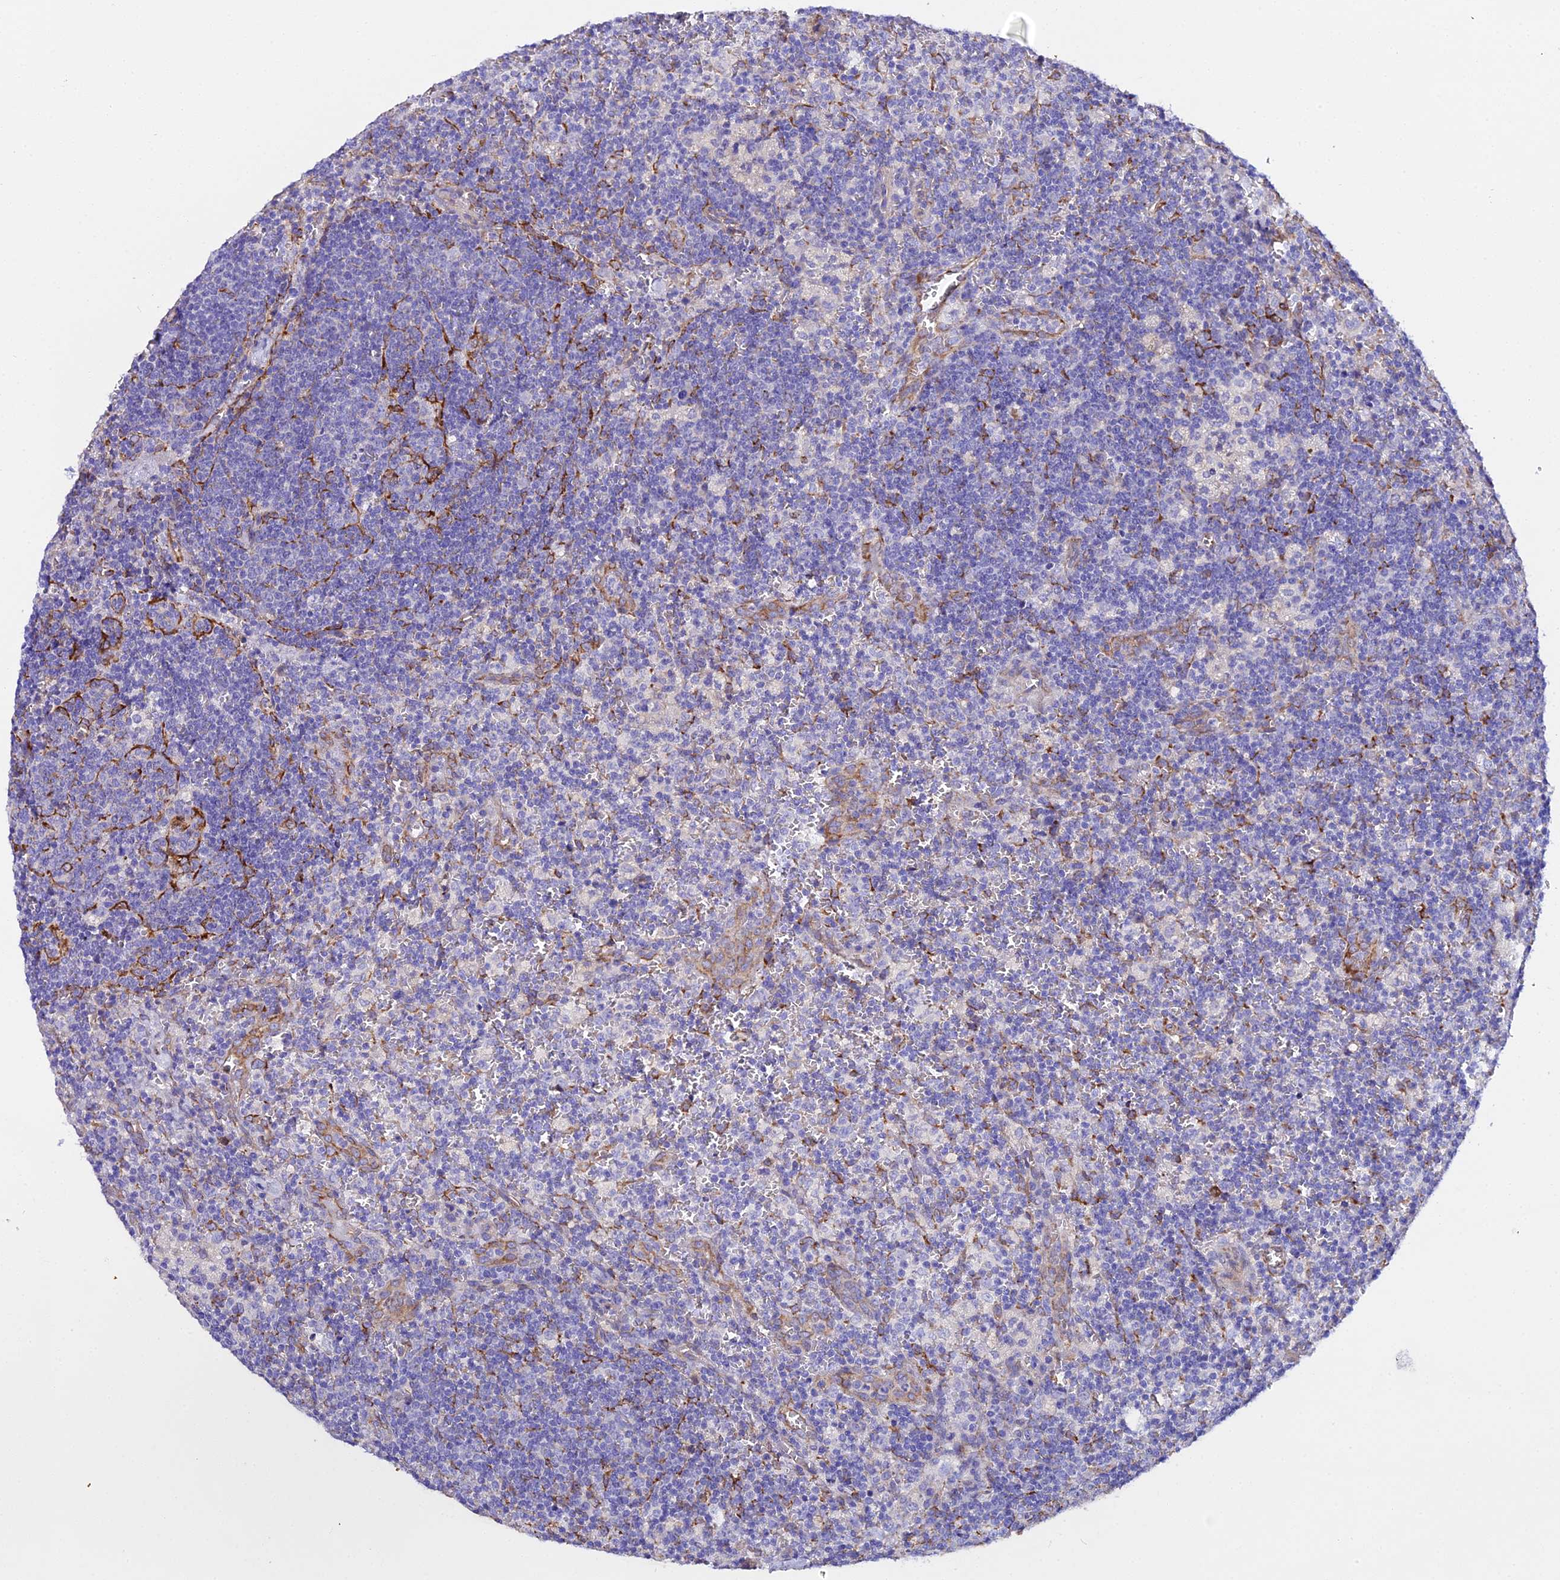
{"staining": {"intensity": "negative", "quantity": "none", "location": "none"}, "tissue": "lymph node", "cell_type": "Germinal center cells", "image_type": "normal", "snomed": [{"axis": "morphology", "description": "Normal tissue, NOS"}, {"axis": "topography", "description": "Lymph node"}], "caption": "An image of human lymph node is negative for staining in germinal center cells. (Immunohistochemistry (ihc), brightfield microscopy, high magnification).", "gene": "CFAP45", "patient": {"sex": "male", "age": 58}}